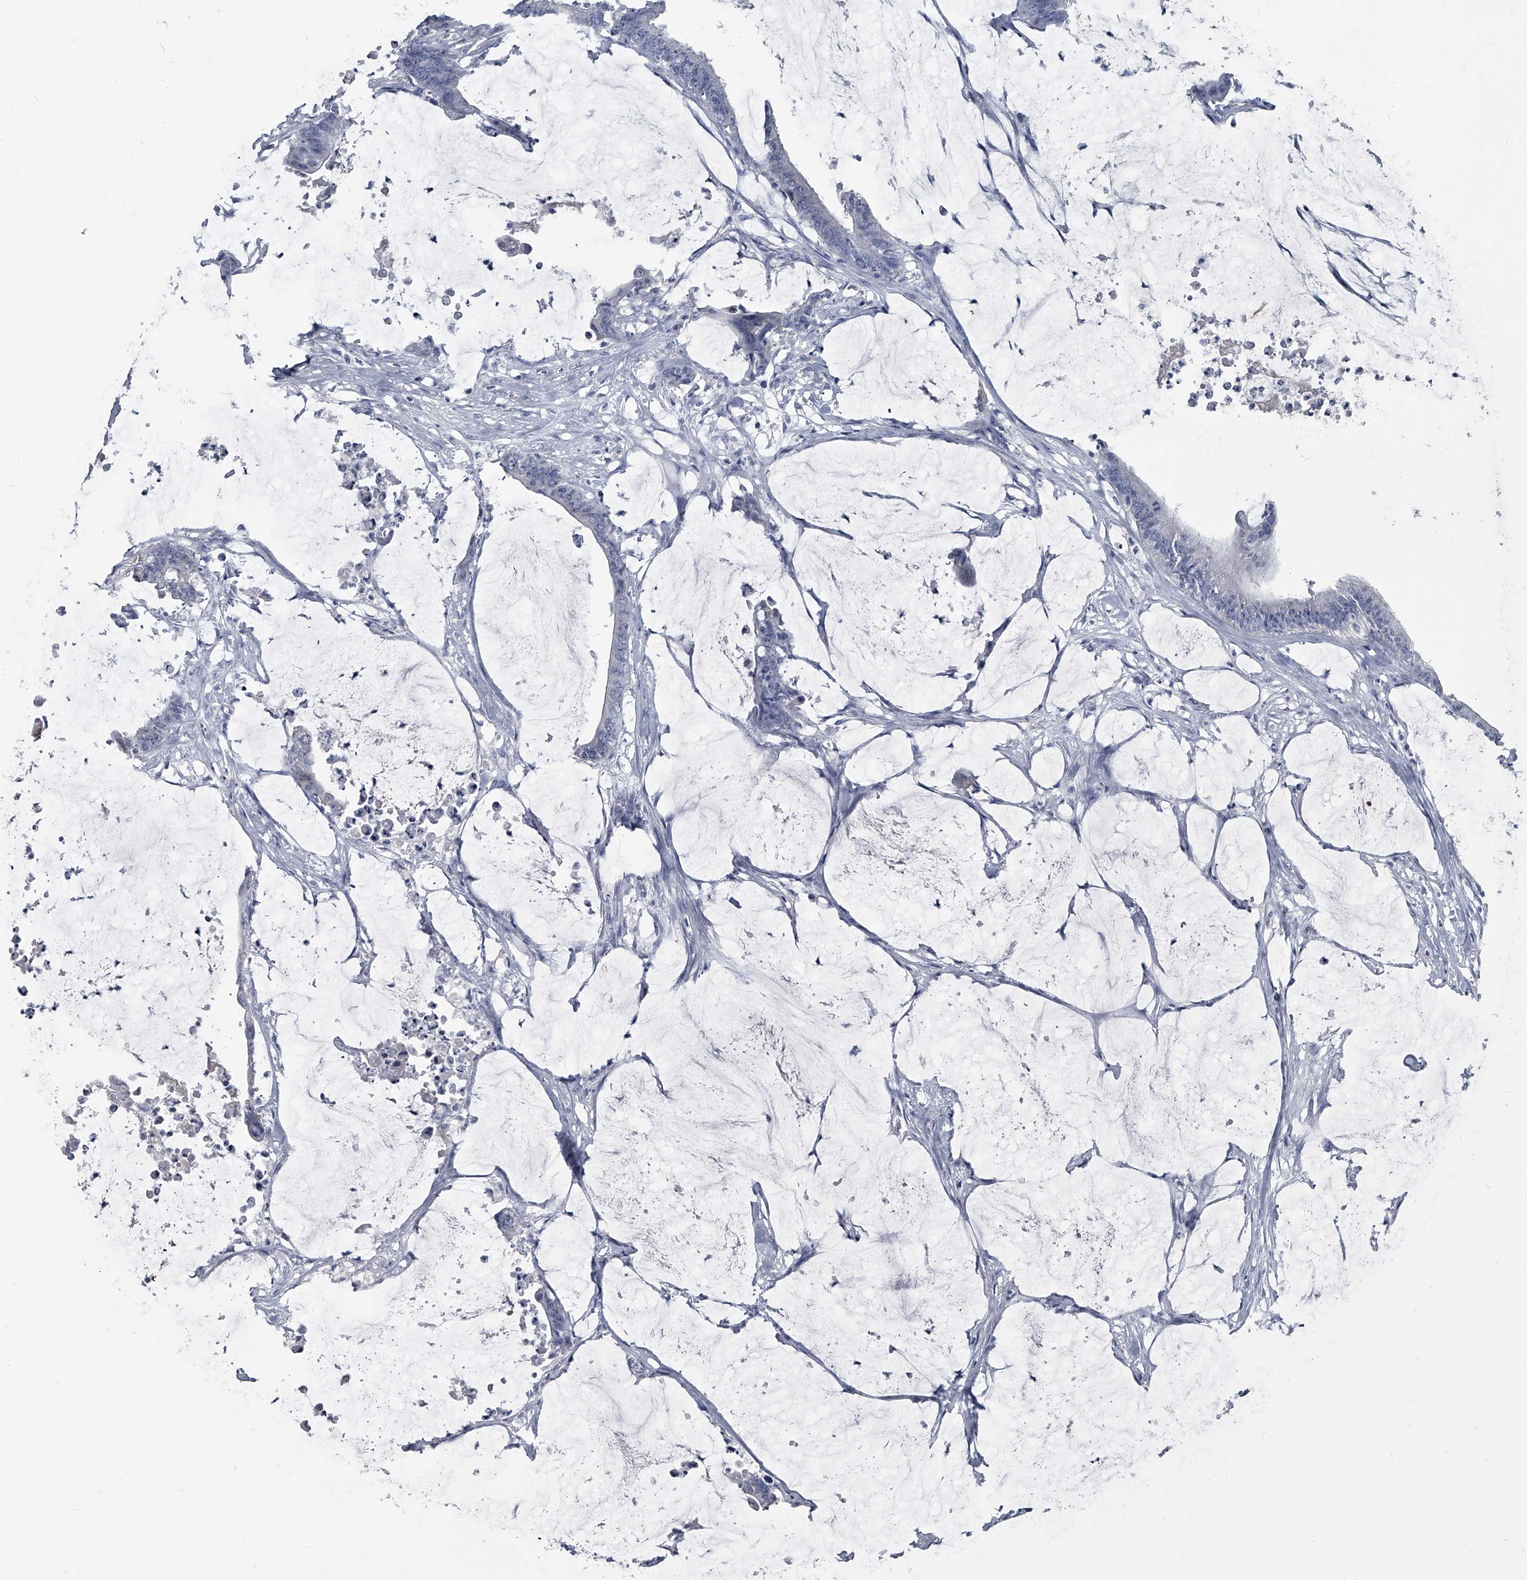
{"staining": {"intensity": "negative", "quantity": "none", "location": "none"}, "tissue": "colorectal cancer", "cell_type": "Tumor cells", "image_type": "cancer", "snomed": [{"axis": "morphology", "description": "Adenocarcinoma, NOS"}, {"axis": "topography", "description": "Rectum"}], "caption": "Photomicrograph shows no significant protein positivity in tumor cells of colorectal cancer (adenocarcinoma).", "gene": "BCAS1", "patient": {"sex": "female", "age": 66}}